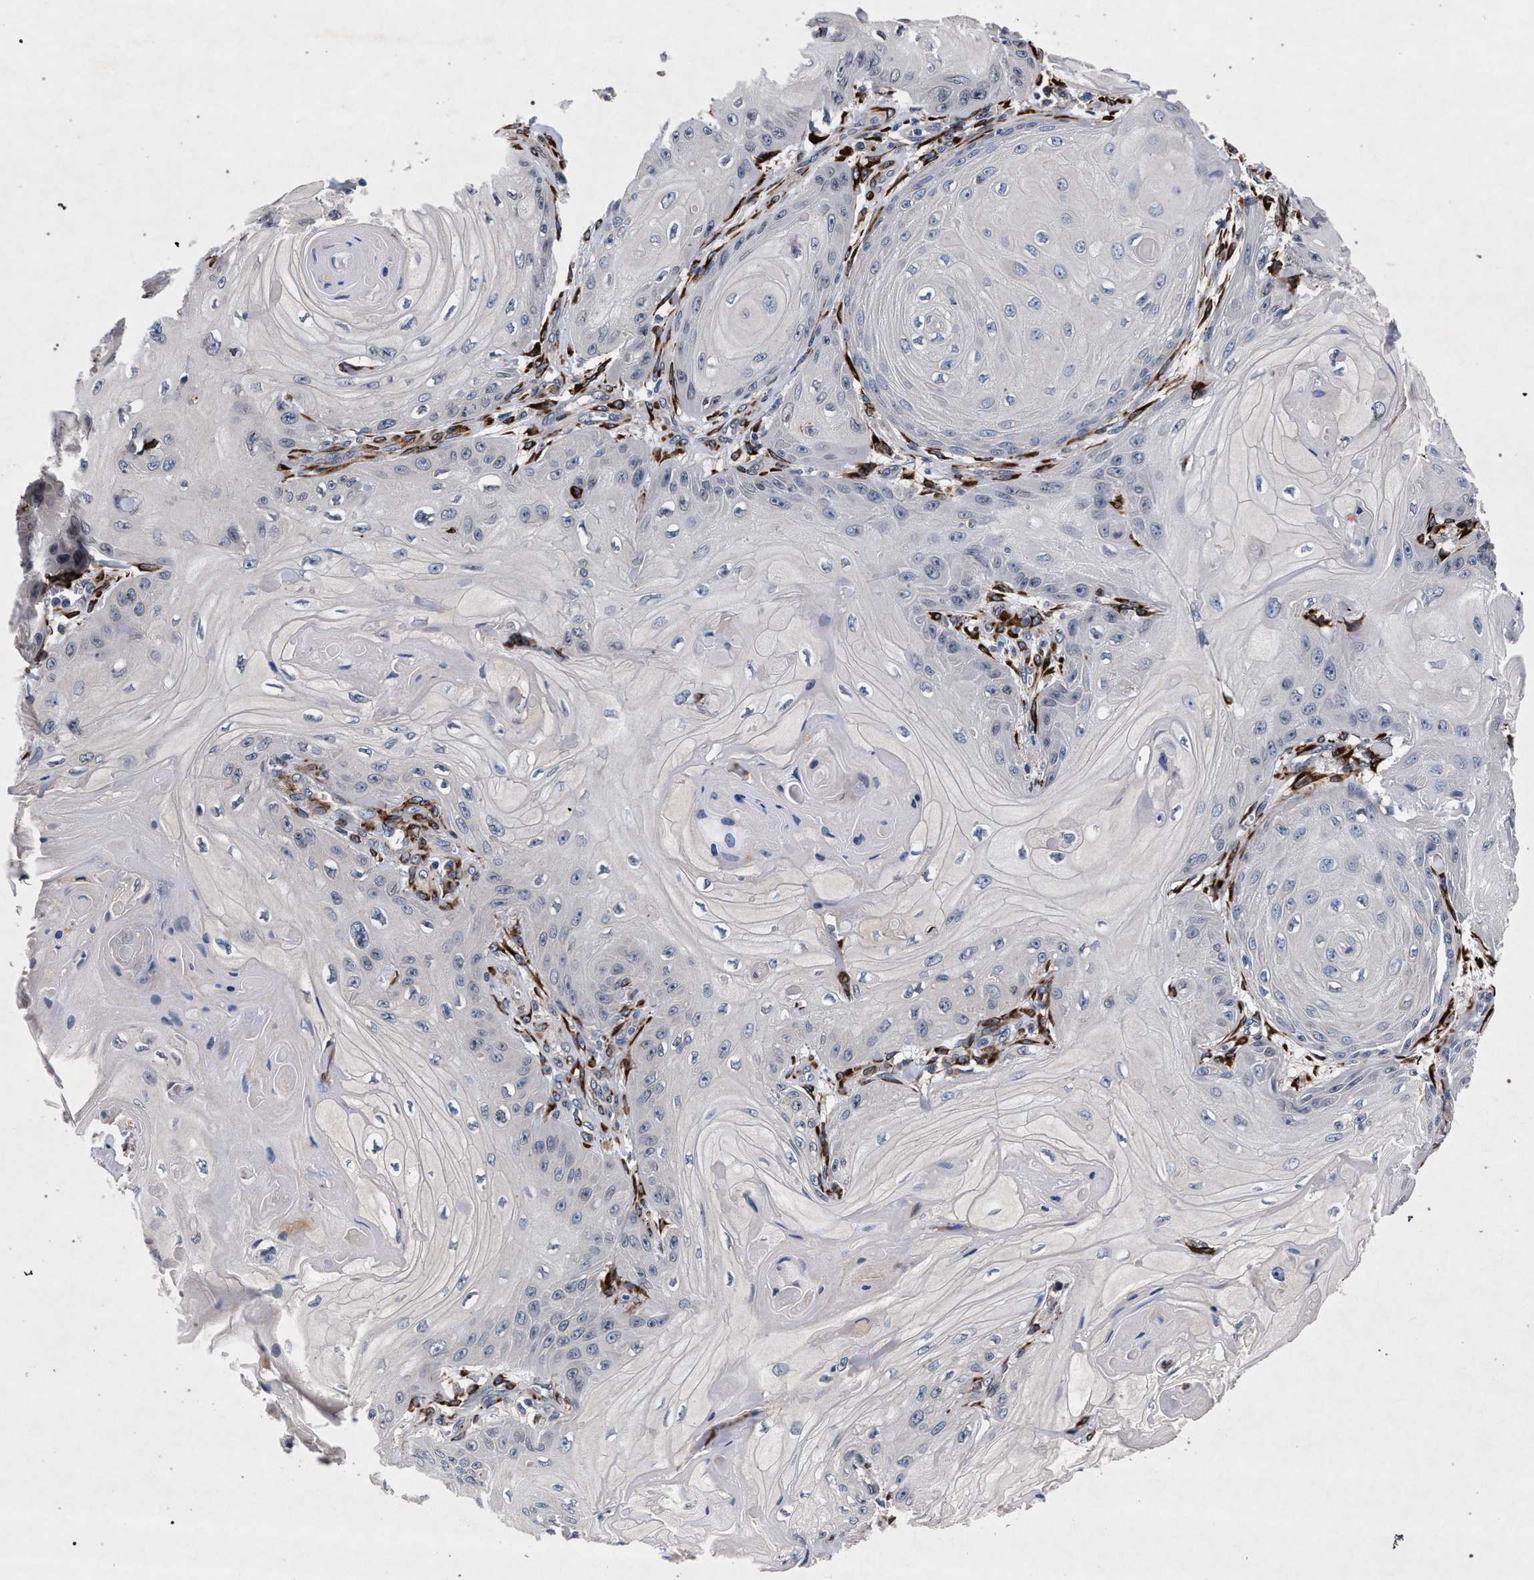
{"staining": {"intensity": "negative", "quantity": "none", "location": "none"}, "tissue": "skin cancer", "cell_type": "Tumor cells", "image_type": "cancer", "snomed": [{"axis": "morphology", "description": "Squamous cell carcinoma, NOS"}, {"axis": "topography", "description": "Skin"}], "caption": "Tumor cells are negative for brown protein staining in skin squamous cell carcinoma.", "gene": "NEK7", "patient": {"sex": "male", "age": 74}}